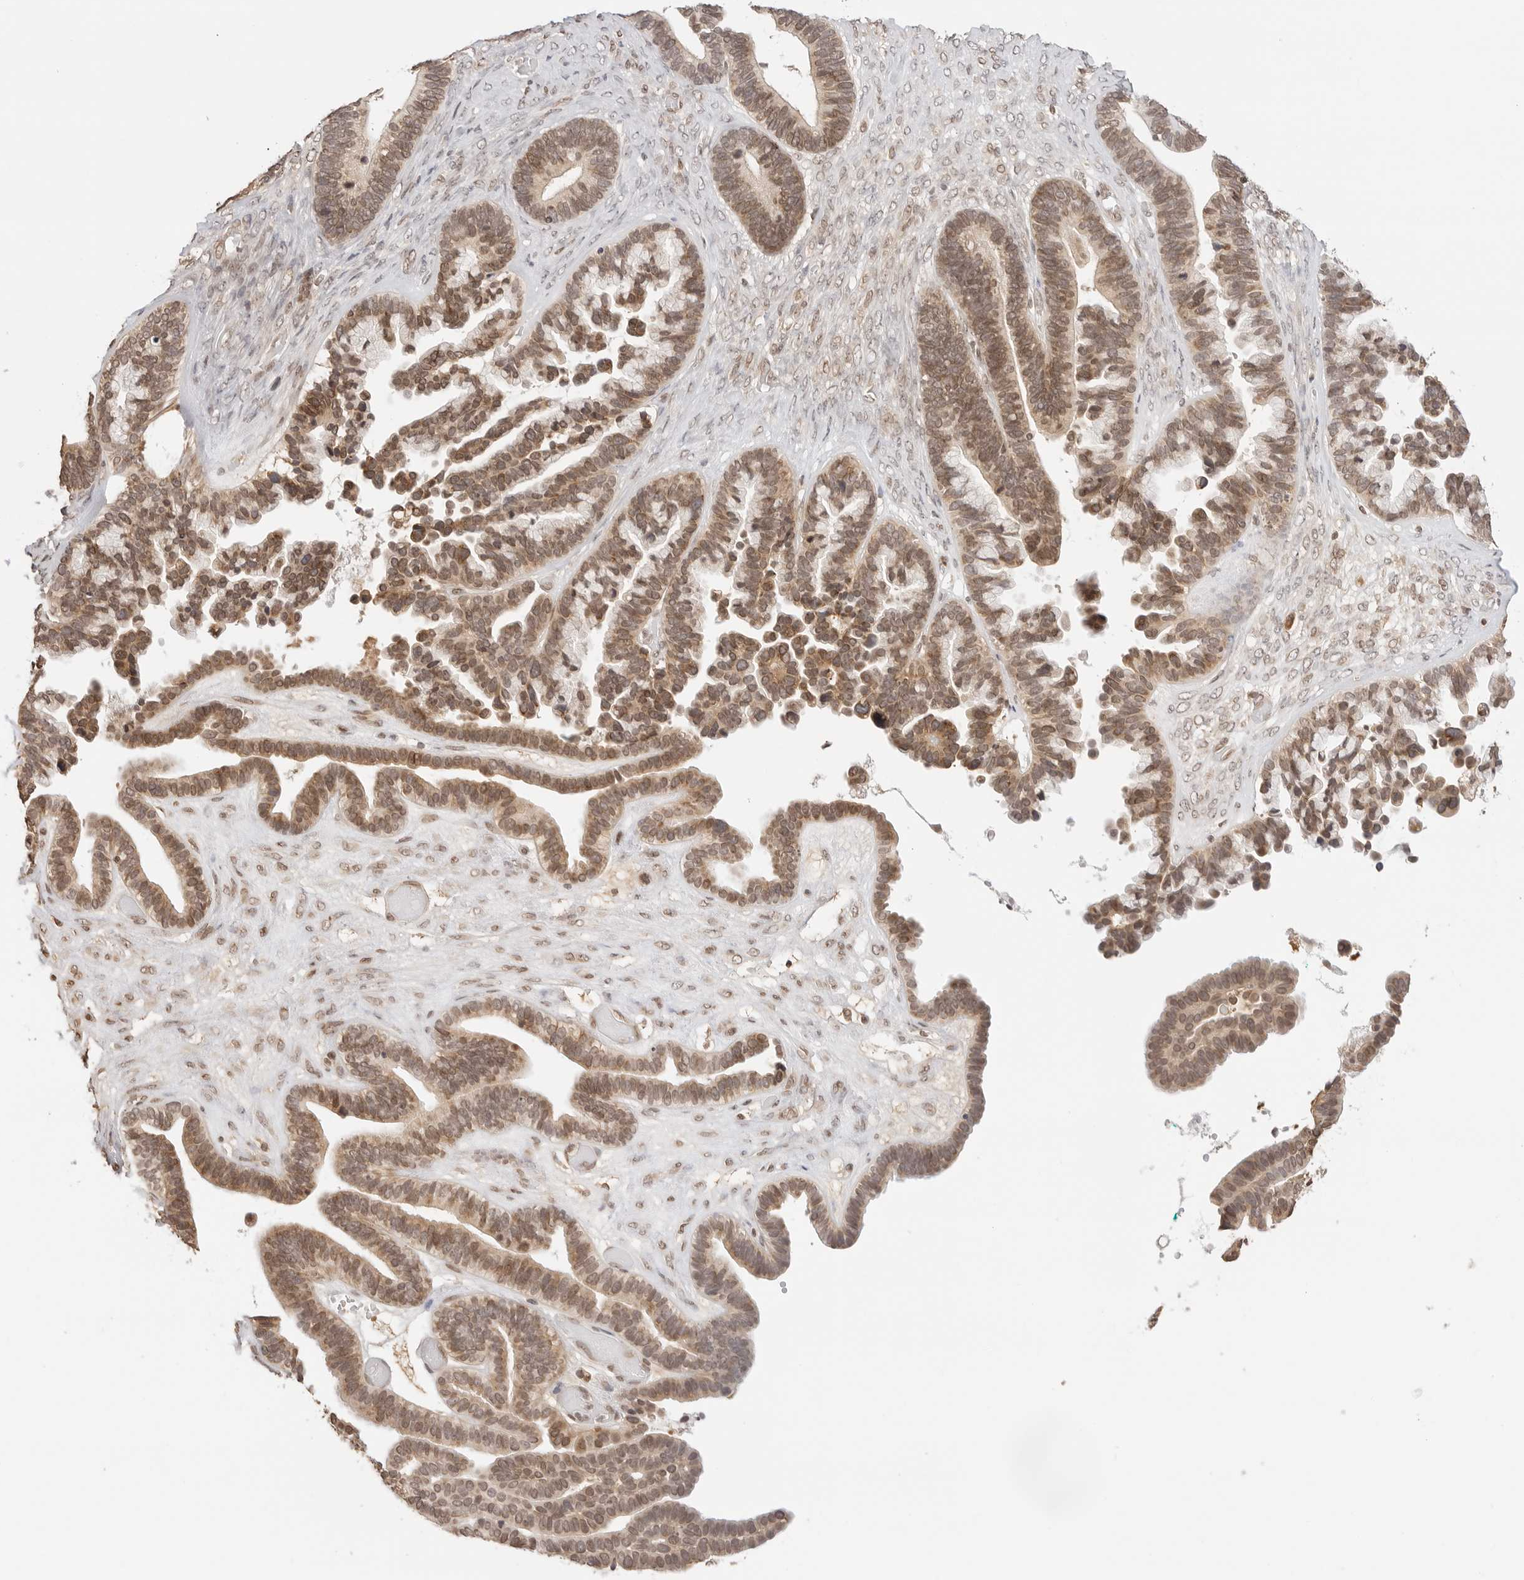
{"staining": {"intensity": "moderate", "quantity": ">75%", "location": "cytoplasmic/membranous,nuclear"}, "tissue": "ovarian cancer", "cell_type": "Tumor cells", "image_type": "cancer", "snomed": [{"axis": "morphology", "description": "Cystadenocarcinoma, serous, NOS"}, {"axis": "topography", "description": "Ovary"}], "caption": "Ovarian serous cystadenocarcinoma stained for a protein displays moderate cytoplasmic/membranous and nuclear positivity in tumor cells. (Brightfield microscopy of DAB IHC at high magnification).", "gene": "POLH", "patient": {"sex": "female", "age": 56}}